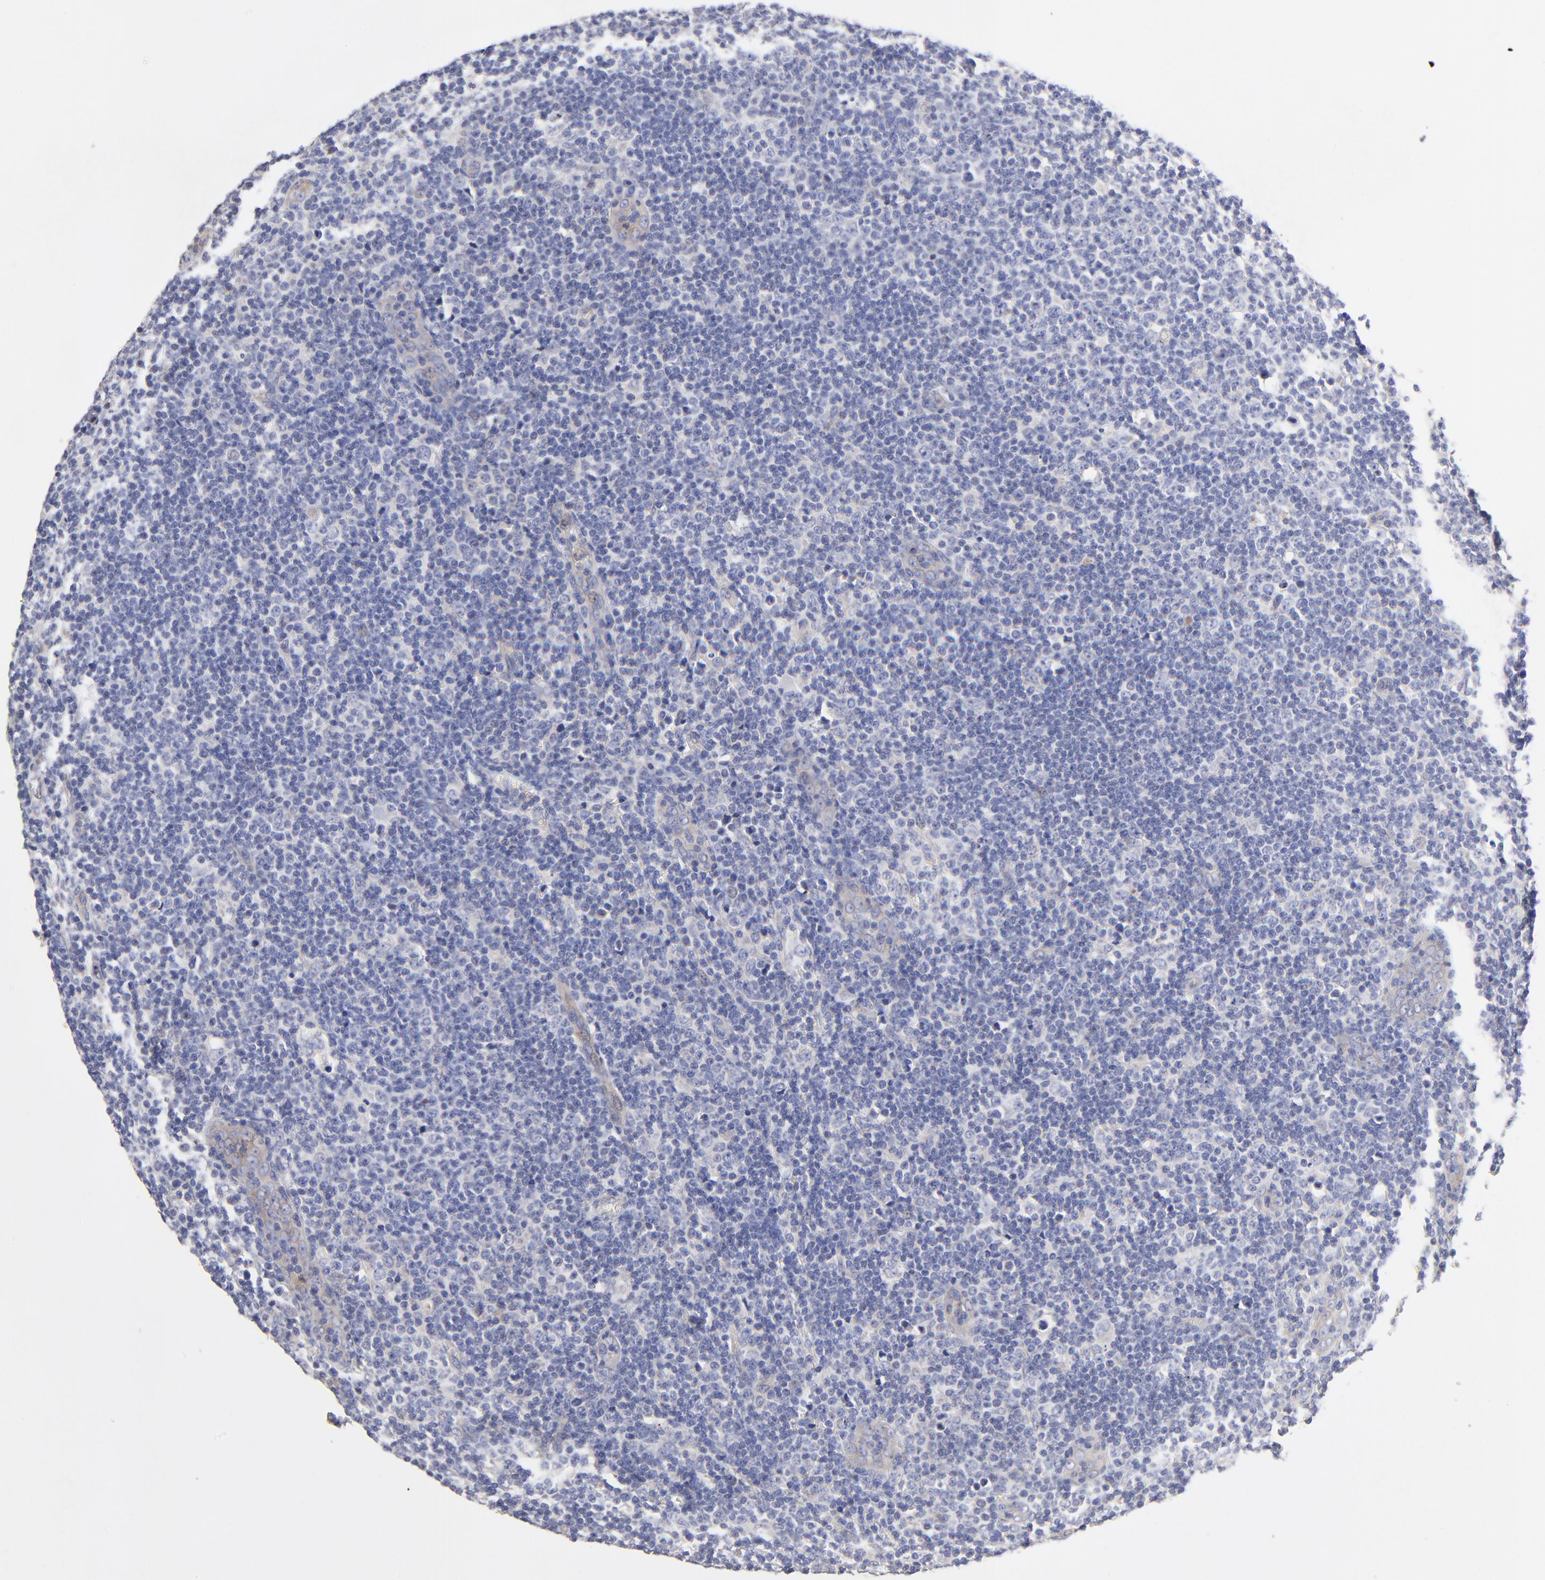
{"staining": {"intensity": "negative", "quantity": "none", "location": "none"}, "tissue": "lymphoma", "cell_type": "Tumor cells", "image_type": "cancer", "snomed": [{"axis": "morphology", "description": "Malignant lymphoma, non-Hodgkin's type, Low grade"}, {"axis": "topography", "description": "Lymph node"}], "caption": "Malignant lymphoma, non-Hodgkin's type (low-grade) stained for a protein using IHC shows no positivity tumor cells.", "gene": "SULF2", "patient": {"sex": "male", "age": 74}}